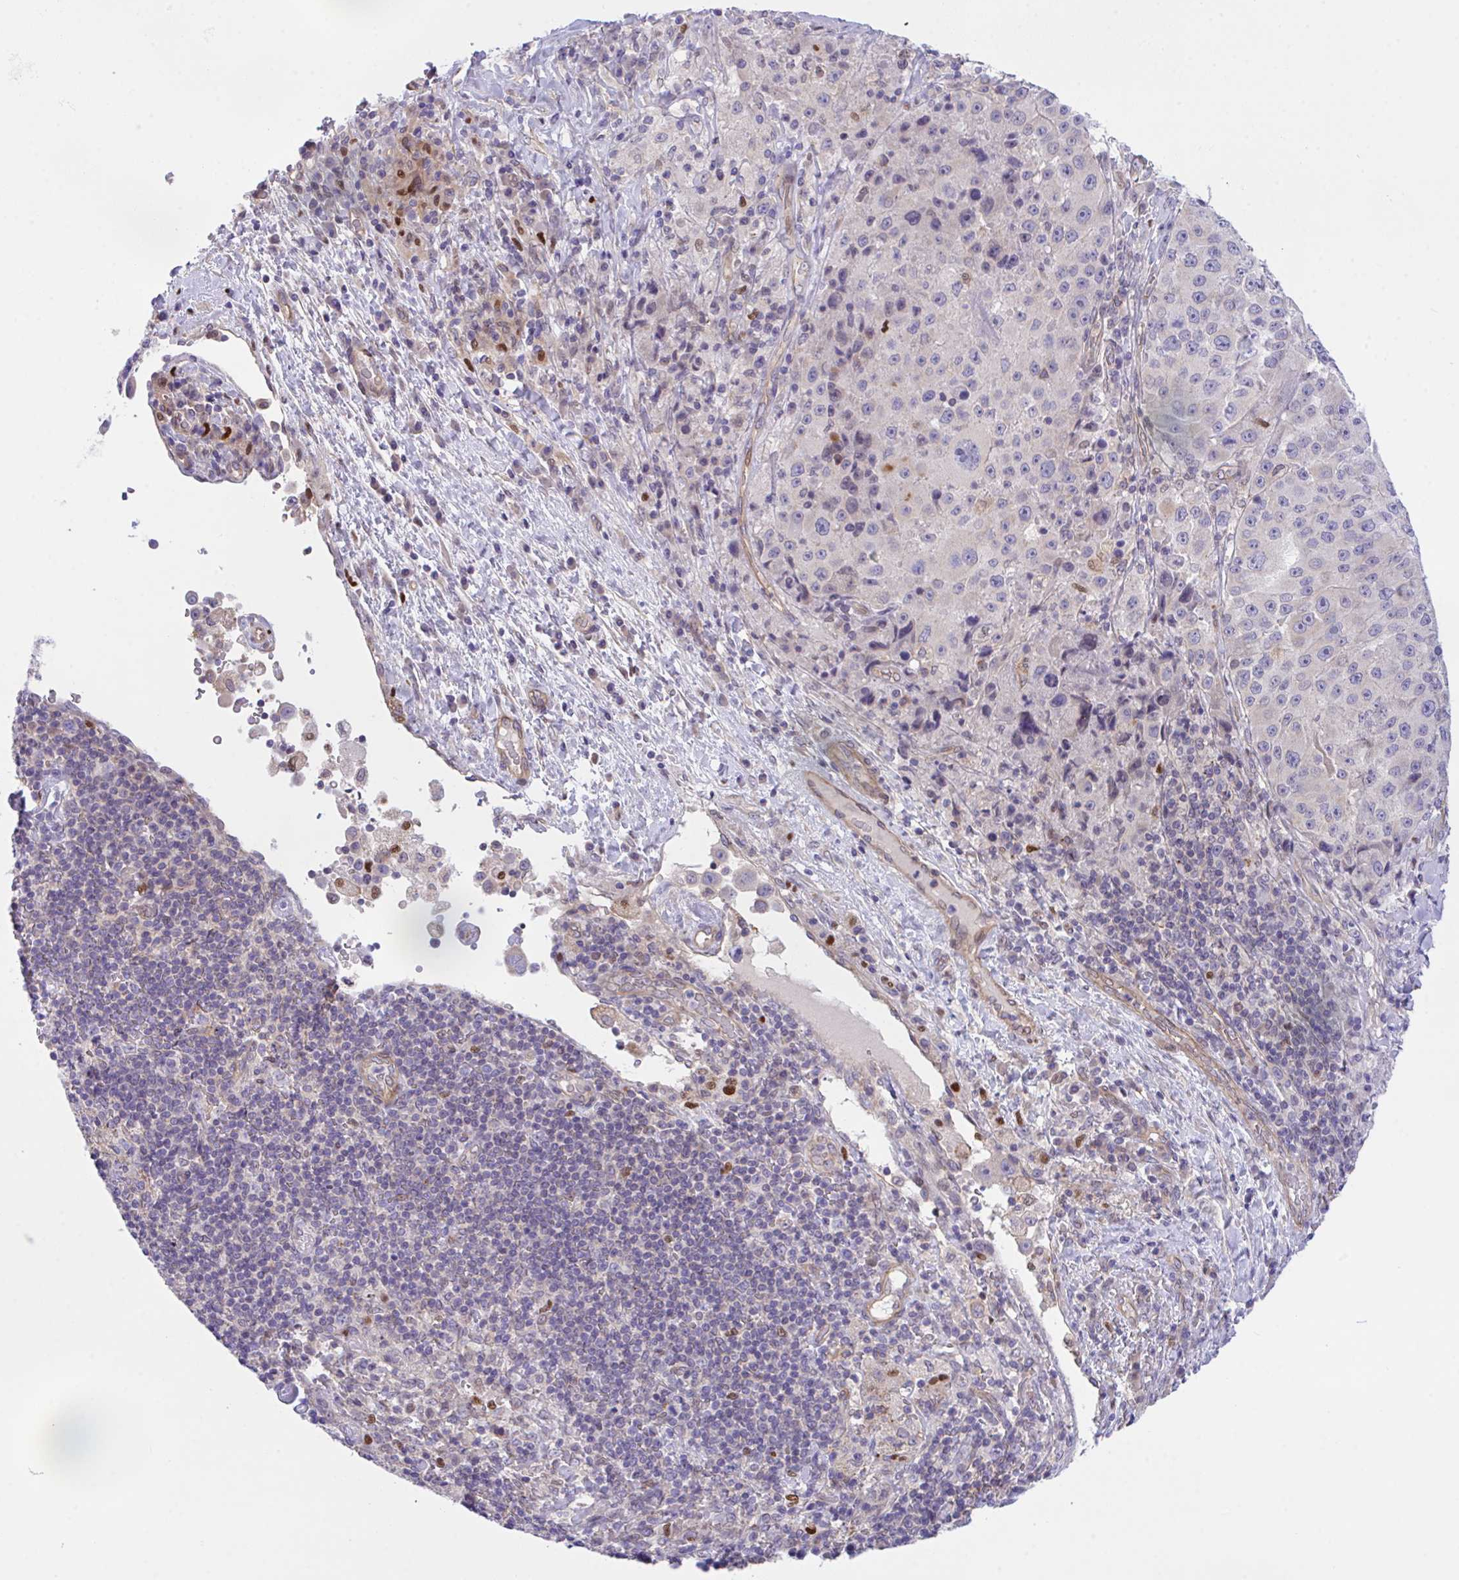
{"staining": {"intensity": "negative", "quantity": "none", "location": "none"}, "tissue": "melanoma", "cell_type": "Tumor cells", "image_type": "cancer", "snomed": [{"axis": "morphology", "description": "Malignant melanoma, Metastatic site"}, {"axis": "topography", "description": "Lymph node"}], "caption": "Immunohistochemistry (IHC) of malignant melanoma (metastatic site) exhibits no staining in tumor cells. (Immunohistochemistry, brightfield microscopy, high magnification).", "gene": "ZBED3", "patient": {"sex": "male", "age": 62}}